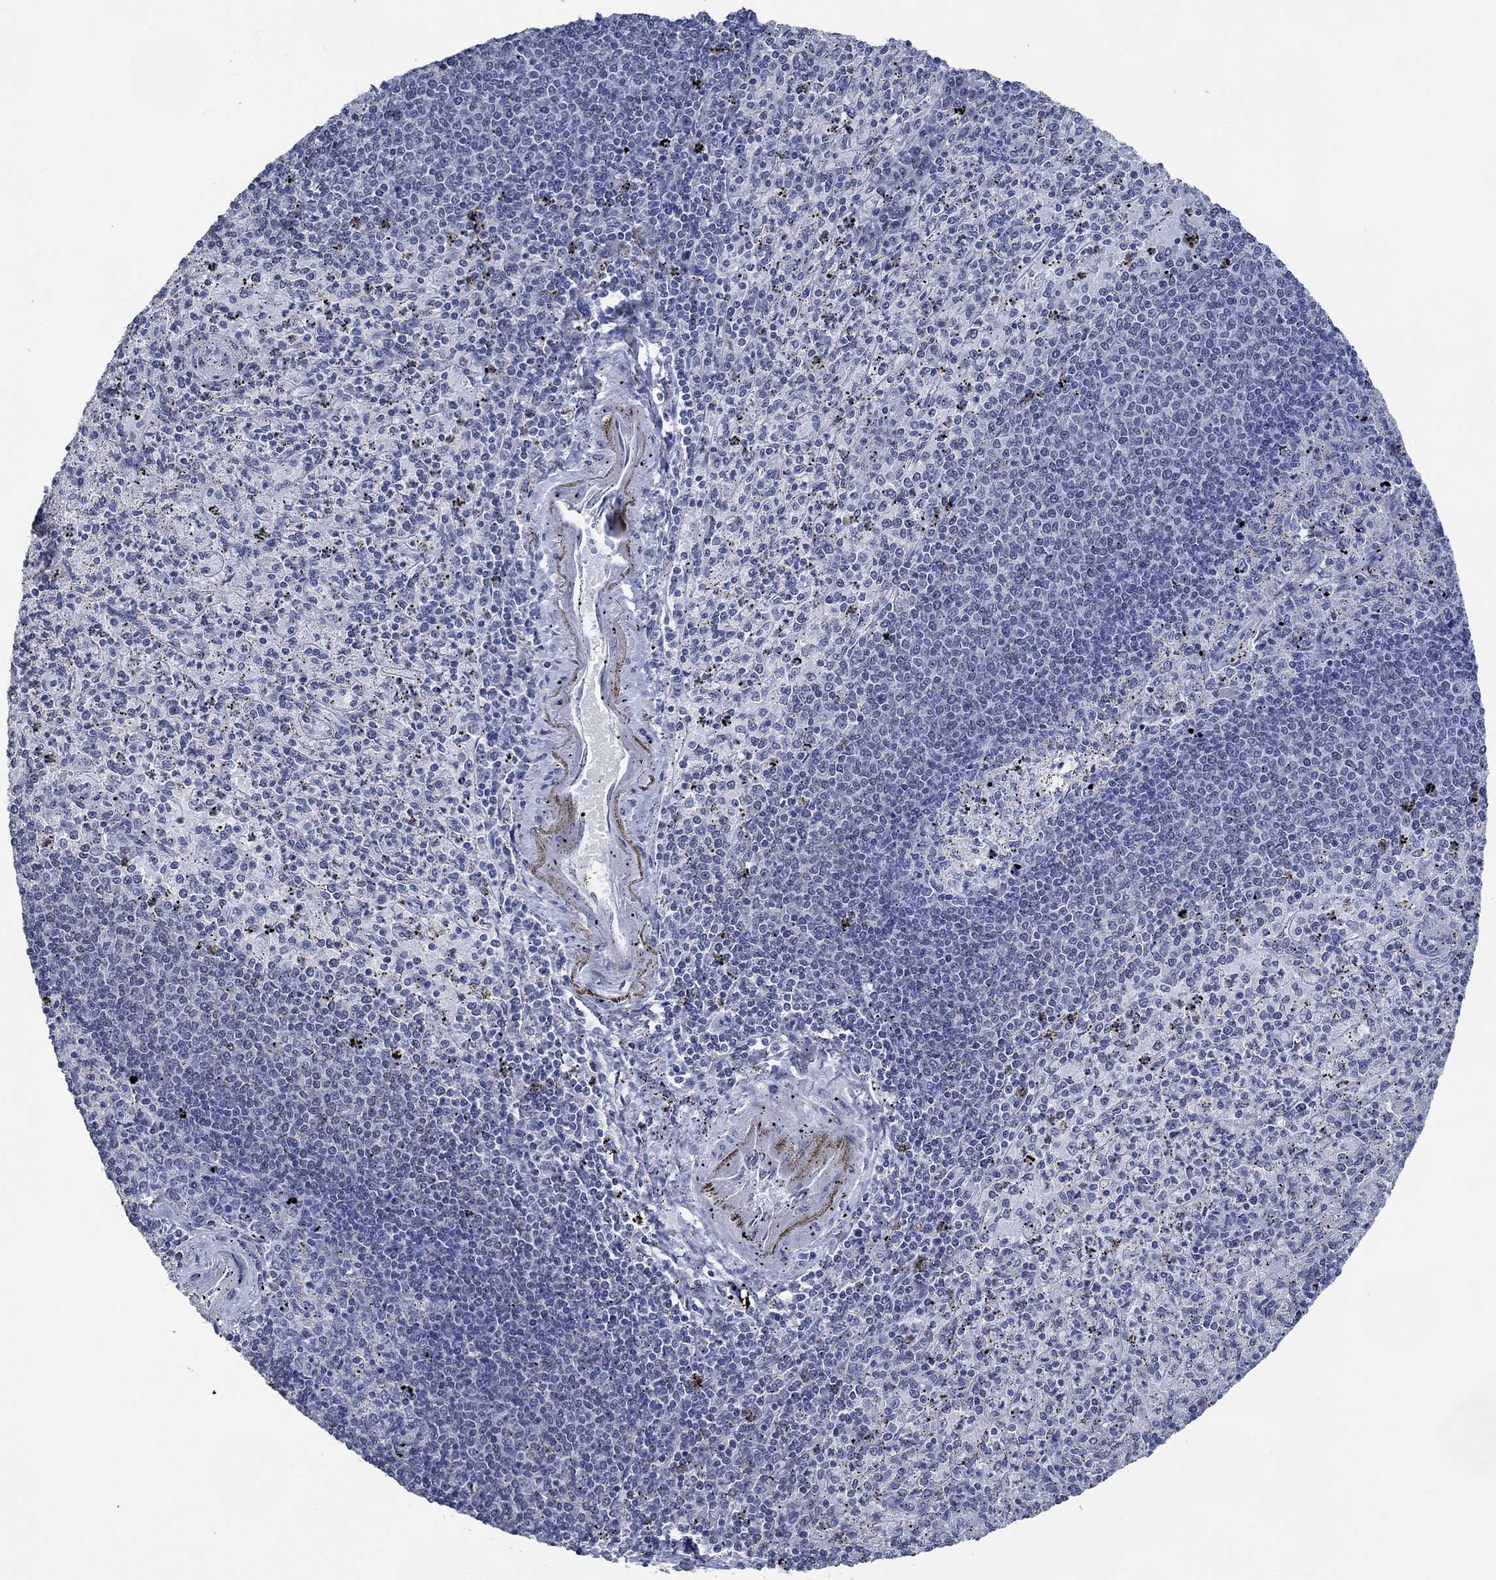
{"staining": {"intensity": "negative", "quantity": "none", "location": "none"}, "tissue": "spleen", "cell_type": "Cells in red pulp", "image_type": "normal", "snomed": [{"axis": "morphology", "description": "Normal tissue, NOS"}, {"axis": "topography", "description": "Spleen"}], "caption": "Cells in red pulp are negative for brown protein staining in benign spleen. (DAB (3,3'-diaminobenzidine) immunohistochemistry, high magnification).", "gene": "OBSCN", "patient": {"sex": "male", "age": 60}}